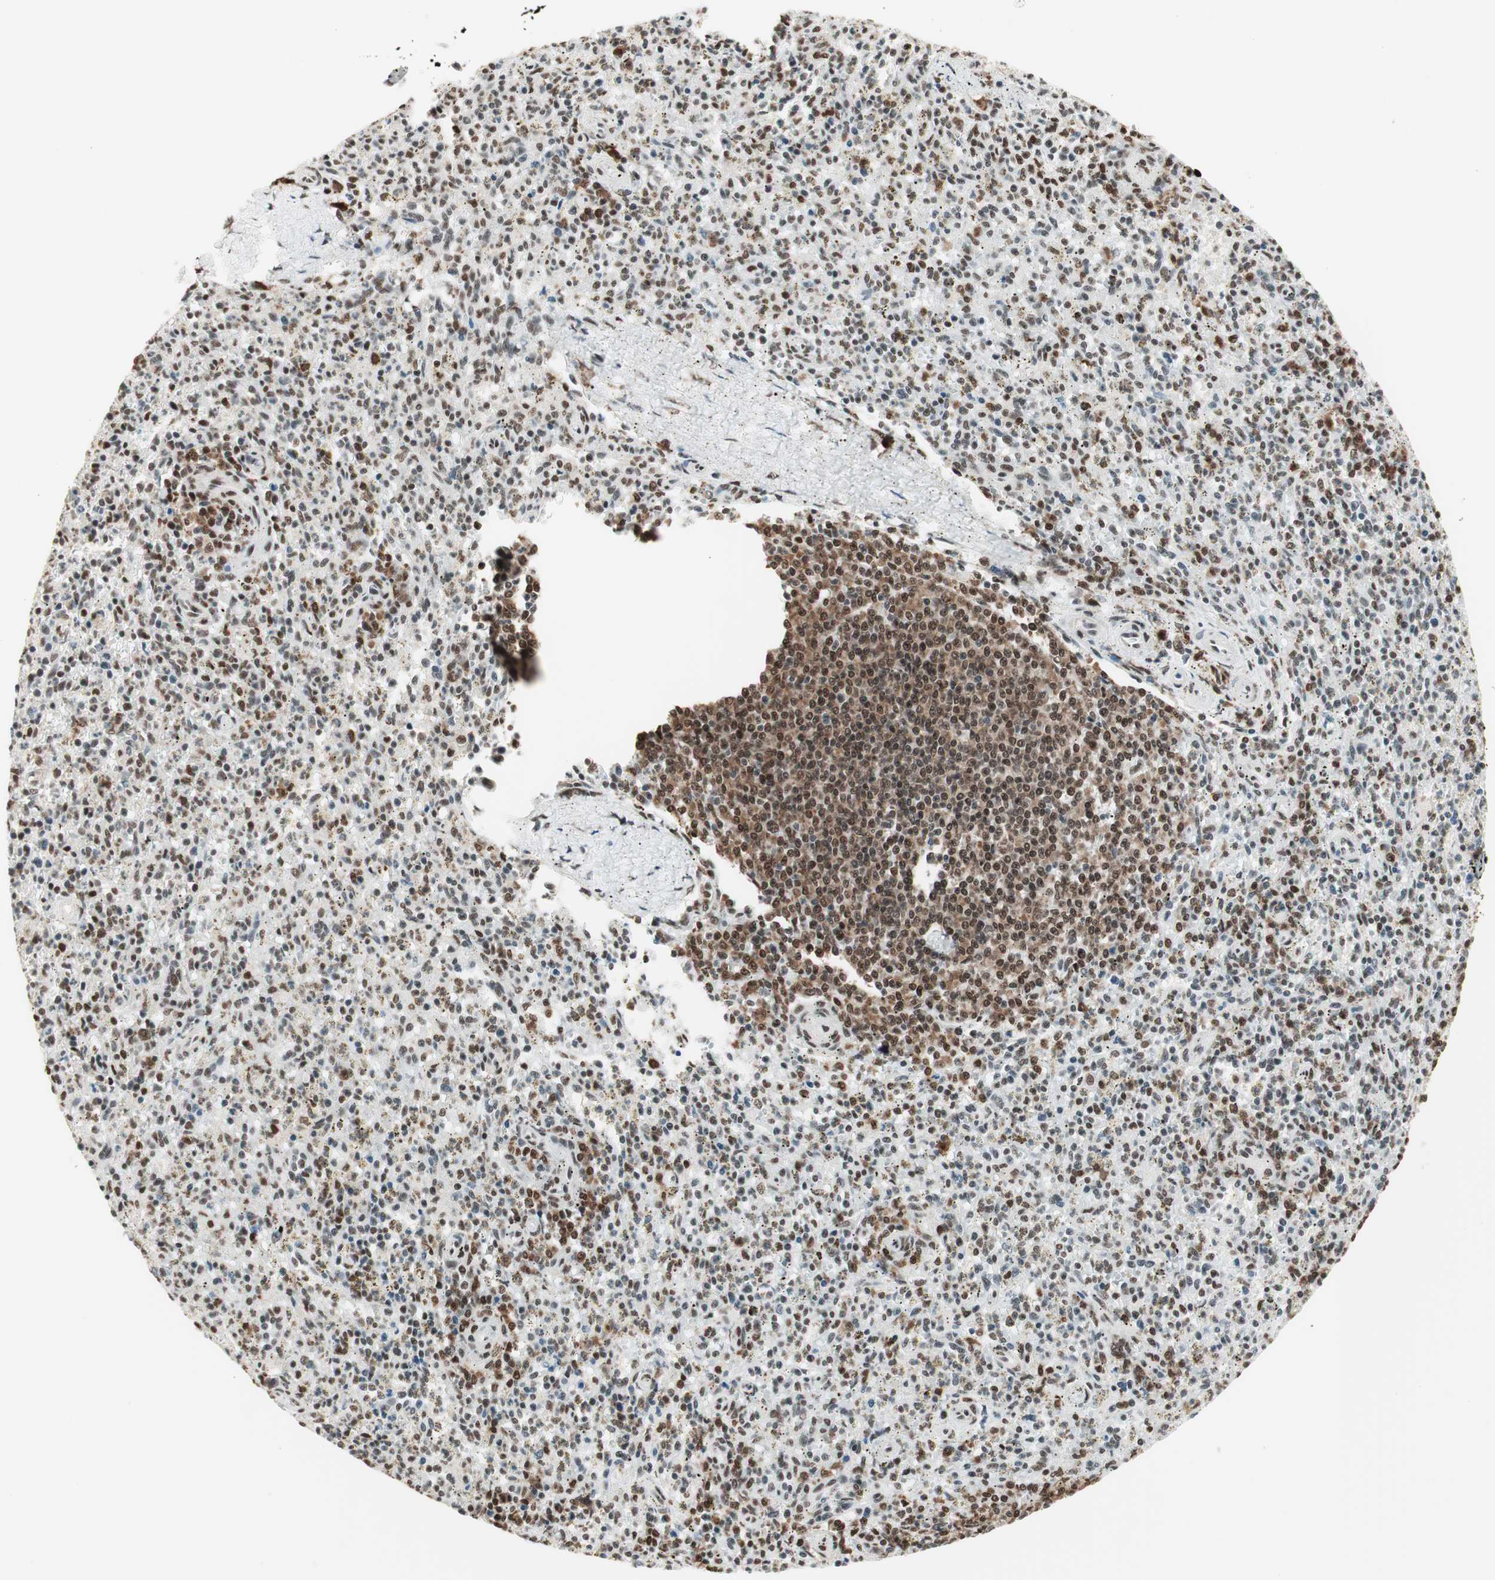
{"staining": {"intensity": "moderate", "quantity": "<25%", "location": "nuclear"}, "tissue": "spleen", "cell_type": "Cells in red pulp", "image_type": "normal", "snomed": [{"axis": "morphology", "description": "Normal tissue, NOS"}, {"axis": "topography", "description": "Spleen"}], "caption": "An IHC histopathology image of unremarkable tissue is shown. Protein staining in brown highlights moderate nuclear positivity in spleen within cells in red pulp. (Stains: DAB in brown, nuclei in blue, Microscopy: brightfield microscopy at high magnification).", "gene": "SMARCE1", "patient": {"sex": "male", "age": 72}}